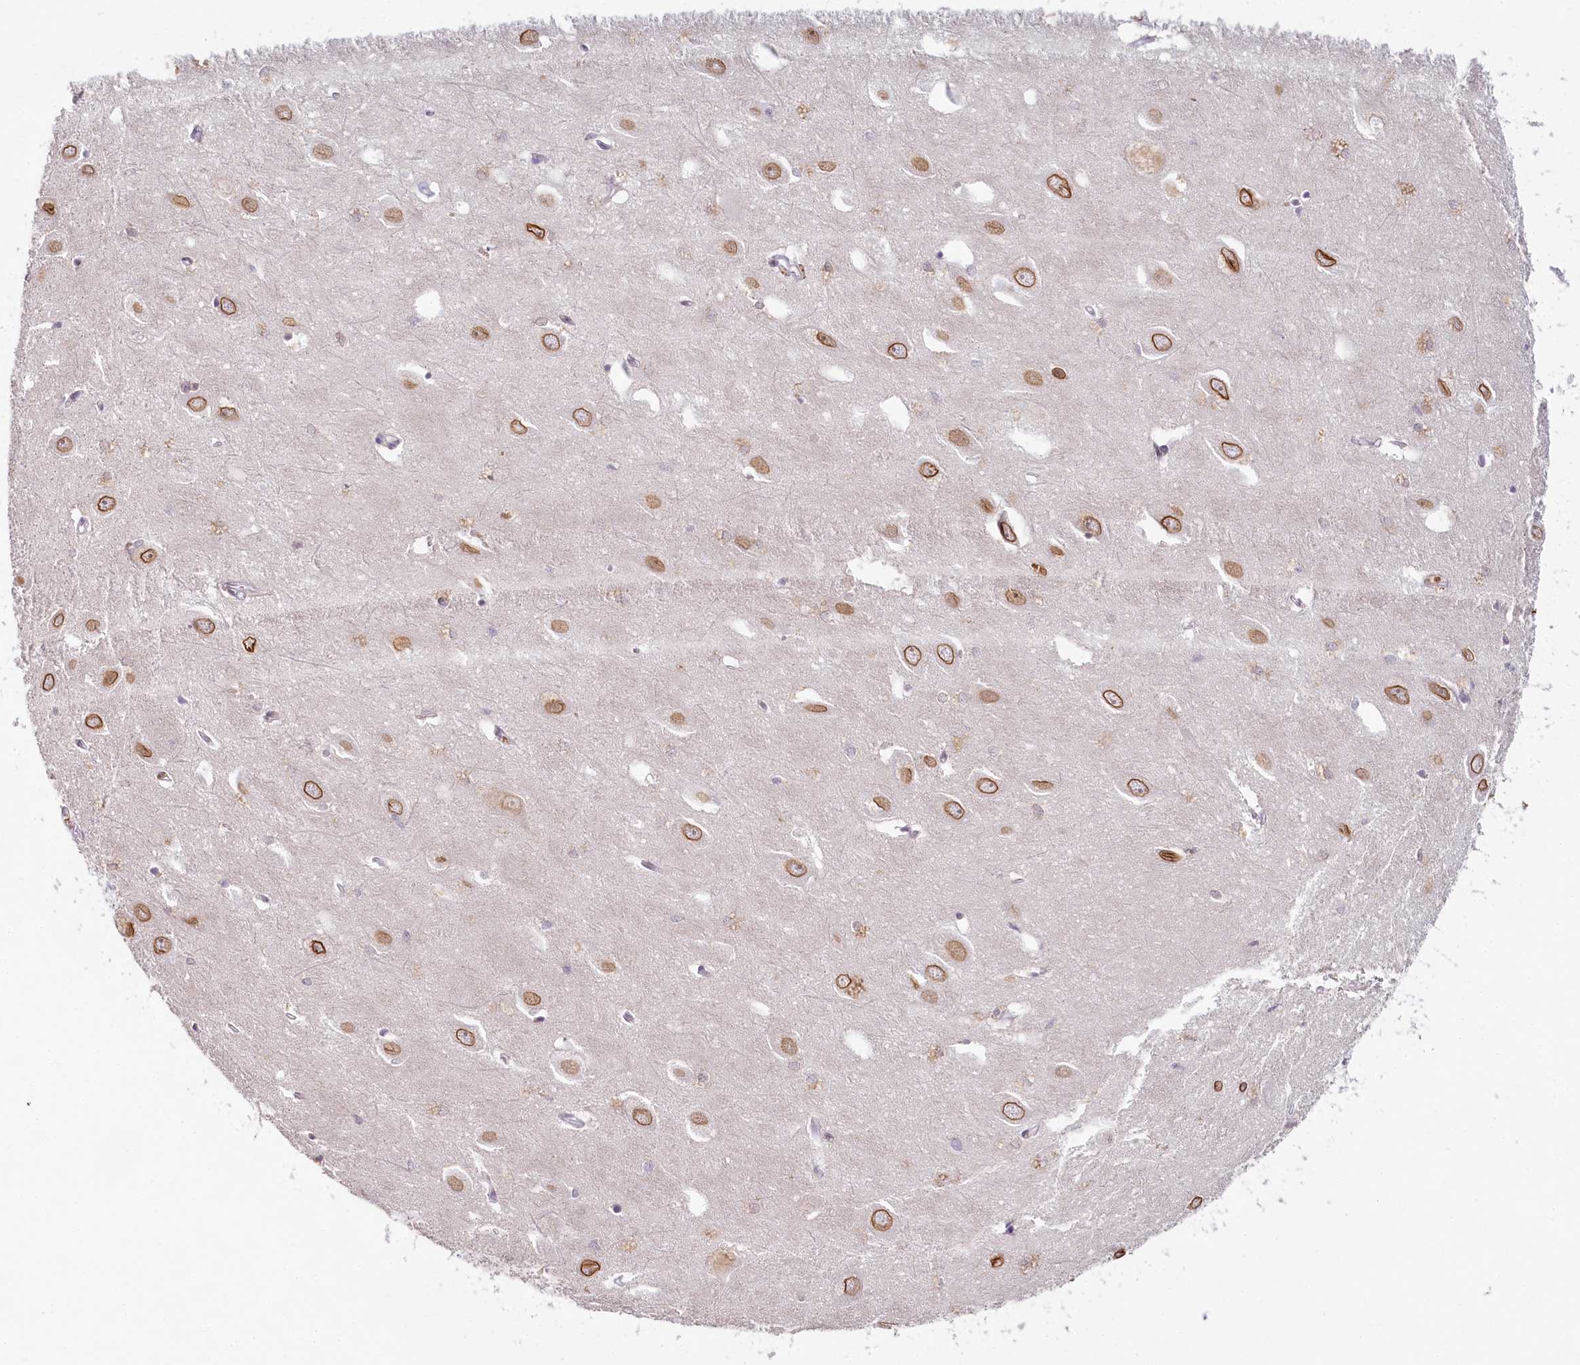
{"staining": {"intensity": "negative", "quantity": "none", "location": "none"}, "tissue": "hippocampus", "cell_type": "Glial cells", "image_type": "normal", "snomed": [{"axis": "morphology", "description": "Normal tissue, NOS"}, {"axis": "topography", "description": "Hippocampus"}], "caption": "A micrograph of hippocampus stained for a protein exhibits no brown staining in glial cells.", "gene": "HPD", "patient": {"sex": "female", "age": 64}}